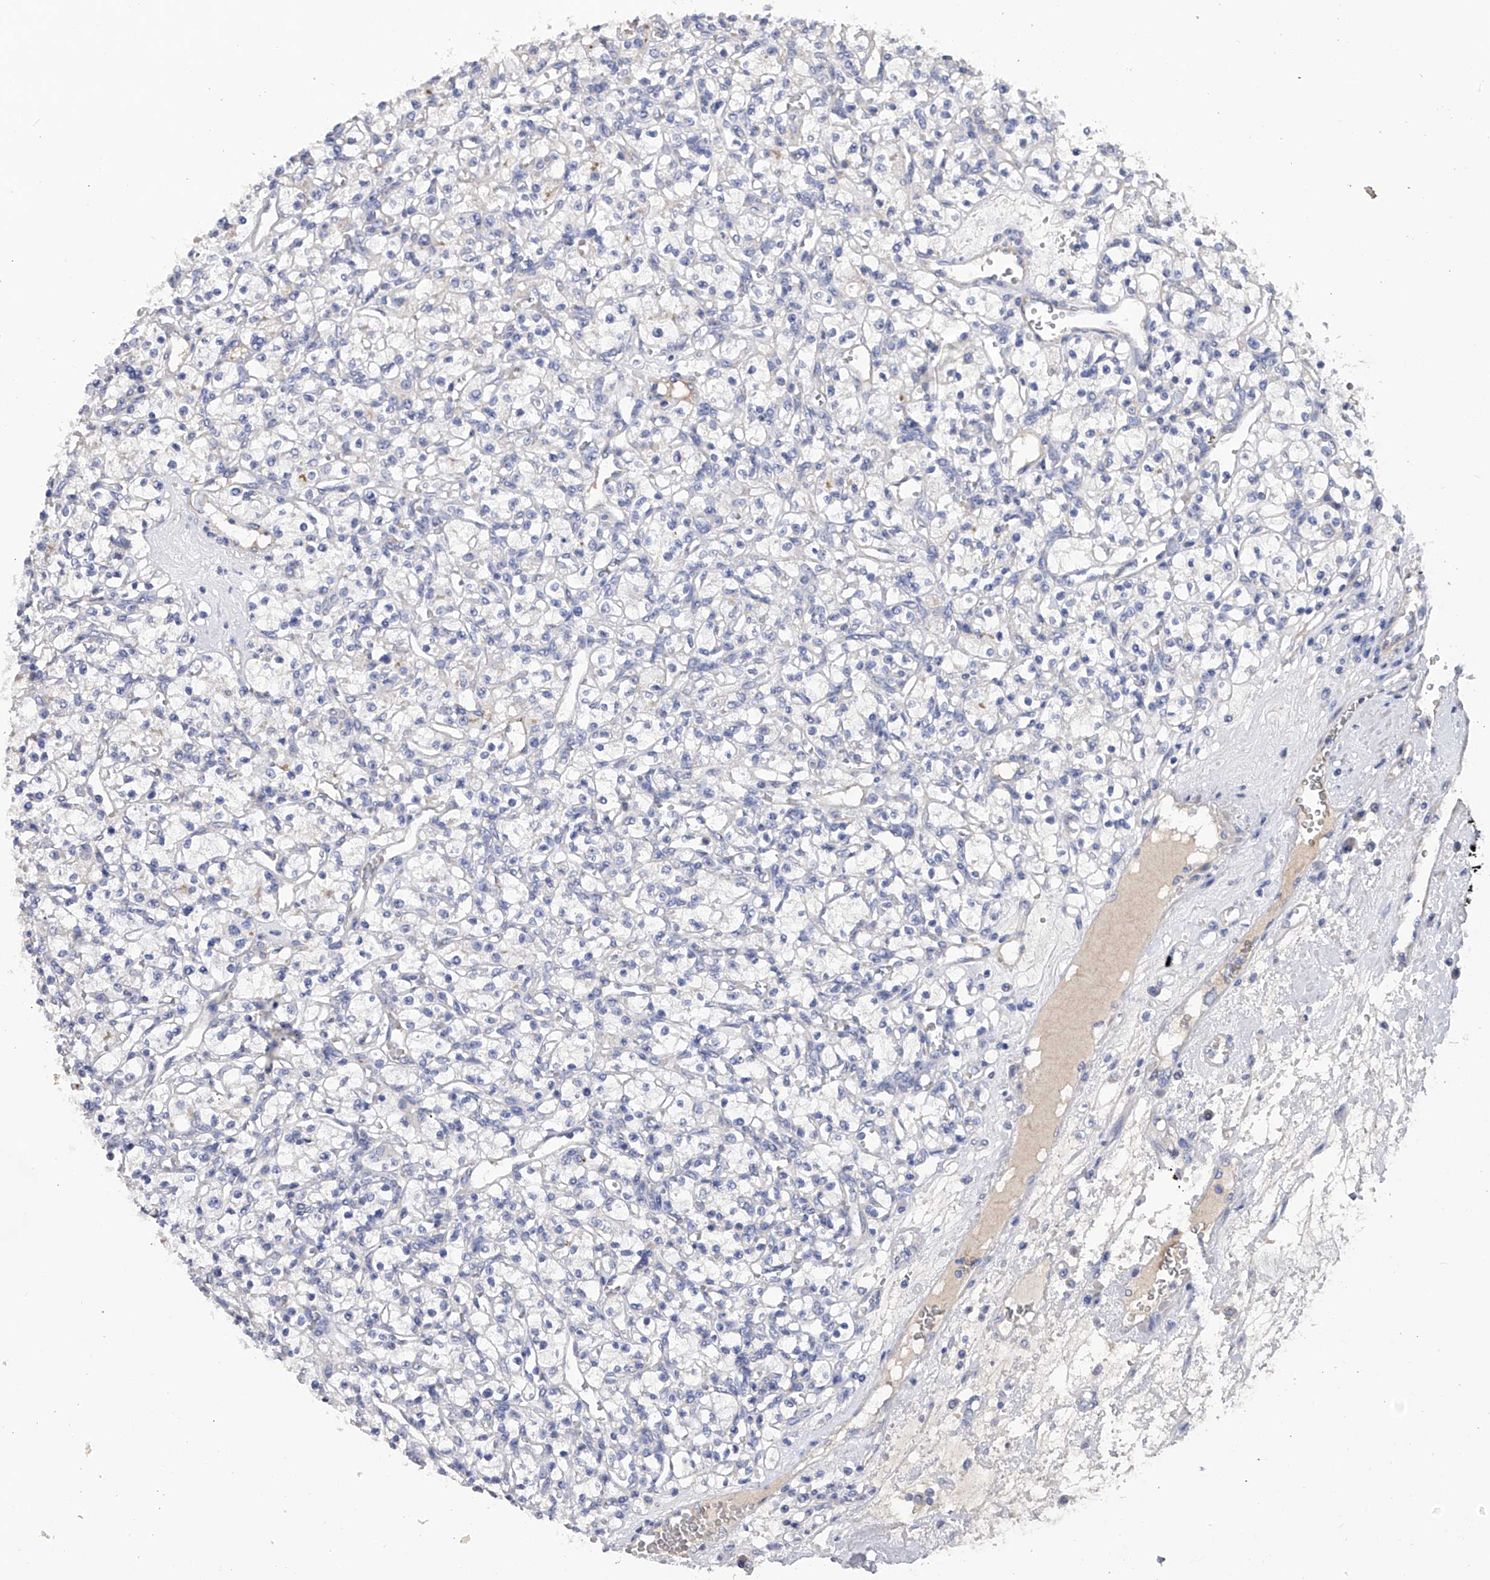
{"staining": {"intensity": "negative", "quantity": "none", "location": "none"}, "tissue": "renal cancer", "cell_type": "Tumor cells", "image_type": "cancer", "snomed": [{"axis": "morphology", "description": "Adenocarcinoma, NOS"}, {"axis": "topography", "description": "Kidney"}], "caption": "DAB immunohistochemical staining of adenocarcinoma (renal) shows no significant expression in tumor cells.", "gene": "RWDD2A", "patient": {"sex": "female", "age": 59}}